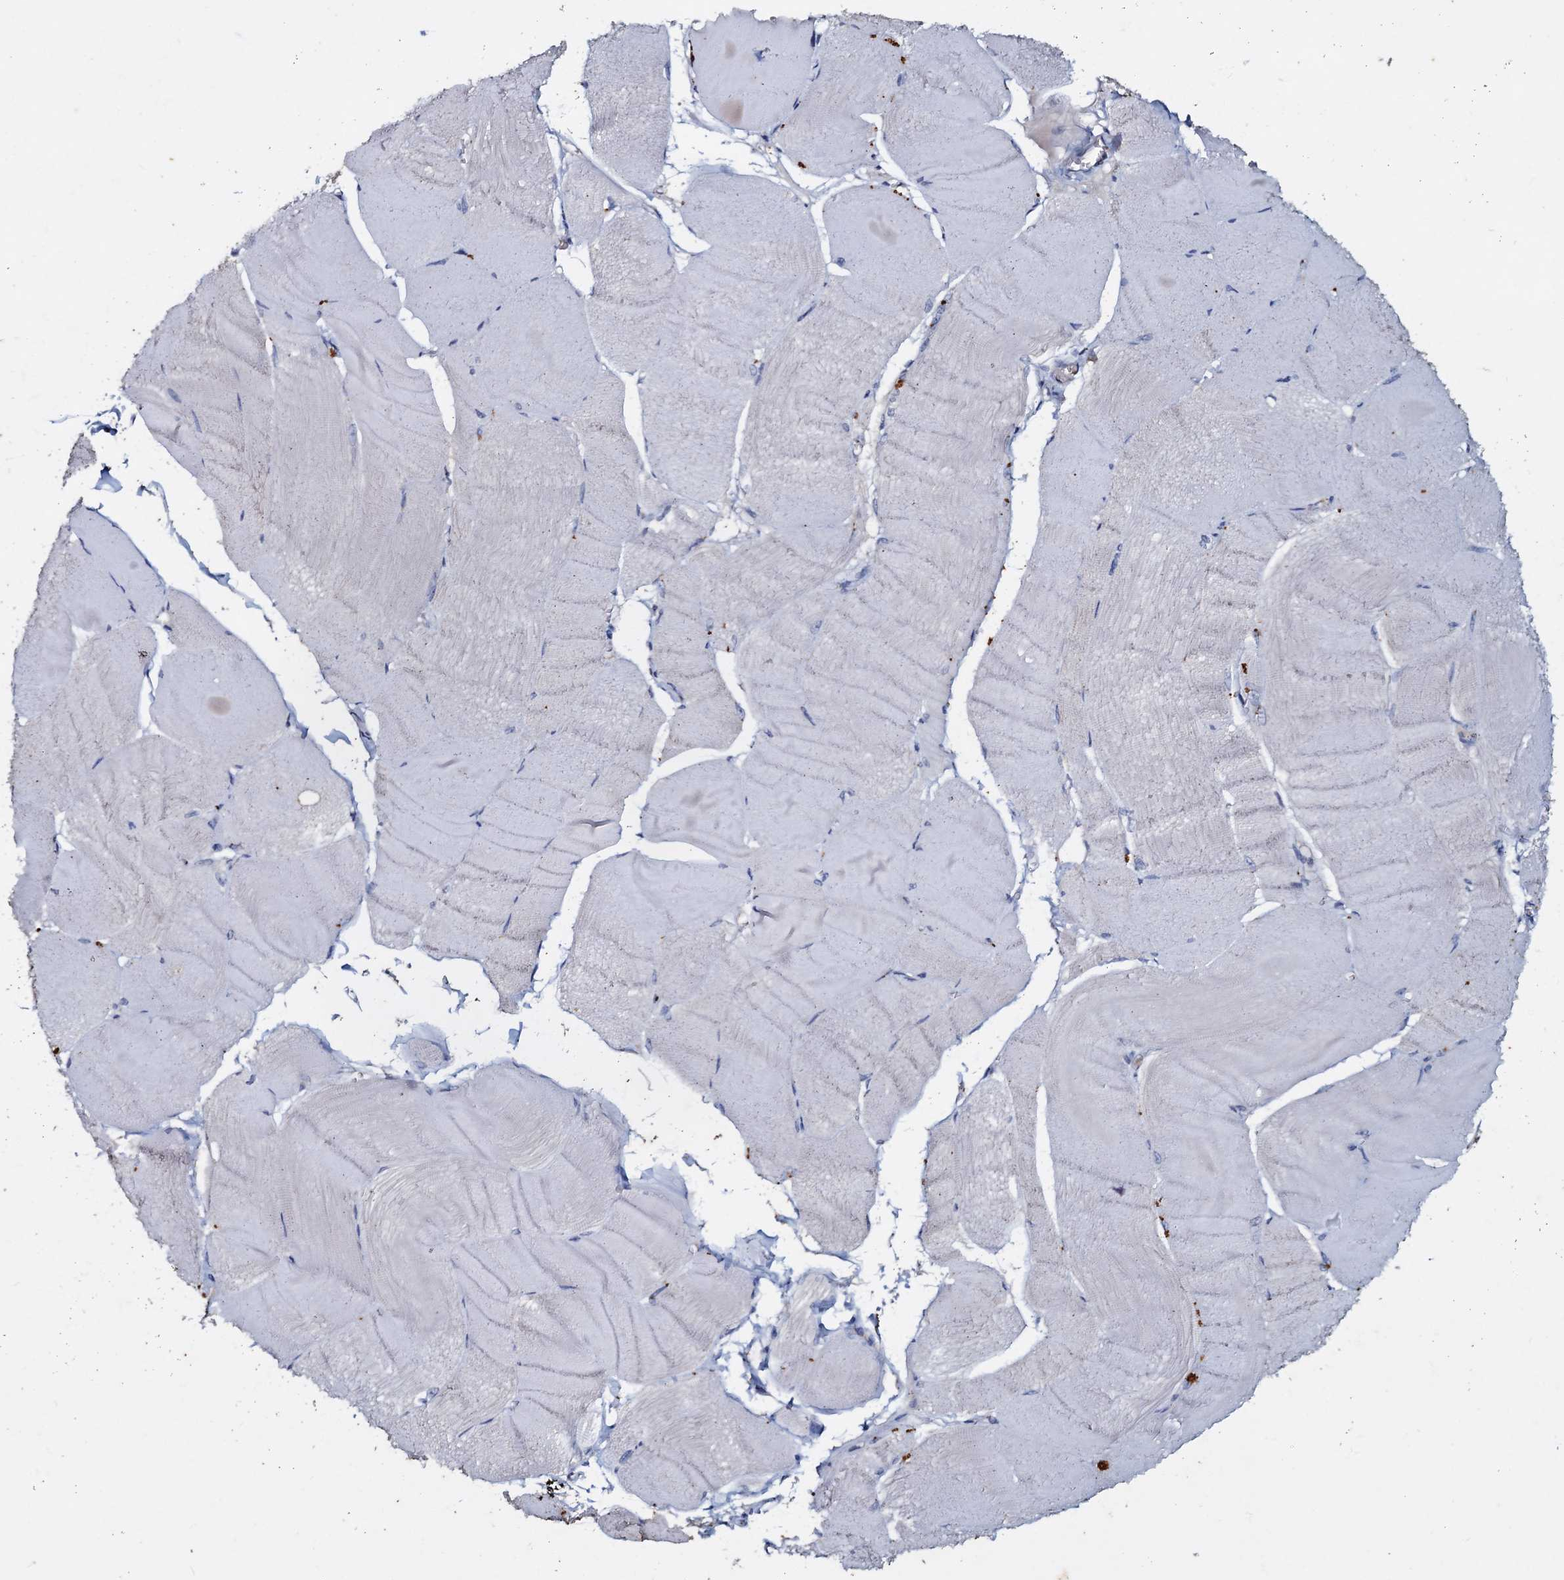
{"staining": {"intensity": "negative", "quantity": "none", "location": "none"}, "tissue": "skeletal muscle", "cell_type": "Myocytes", "image_type": "normal", "snomed": [{"axis": "morphology", "description": "Normal tissue, NOS"}, {"axis": "morphology", "description": "Basal cell carcinoma"}, {"axis": "topography", "description": "Skeletal muscle"}], "caption": "Histopathology image shows no protein positivity in myocytes of benign skeletal muscle. The staining was performed using DAB (3,3'-diaminobenzidine) to visualize the protein expression in brown, while the nuclei were stained in blue with hematoxylin (Magnification: 20x).", "gene": "MANSC4", "patient": {"sex": "female", "age": 64}}